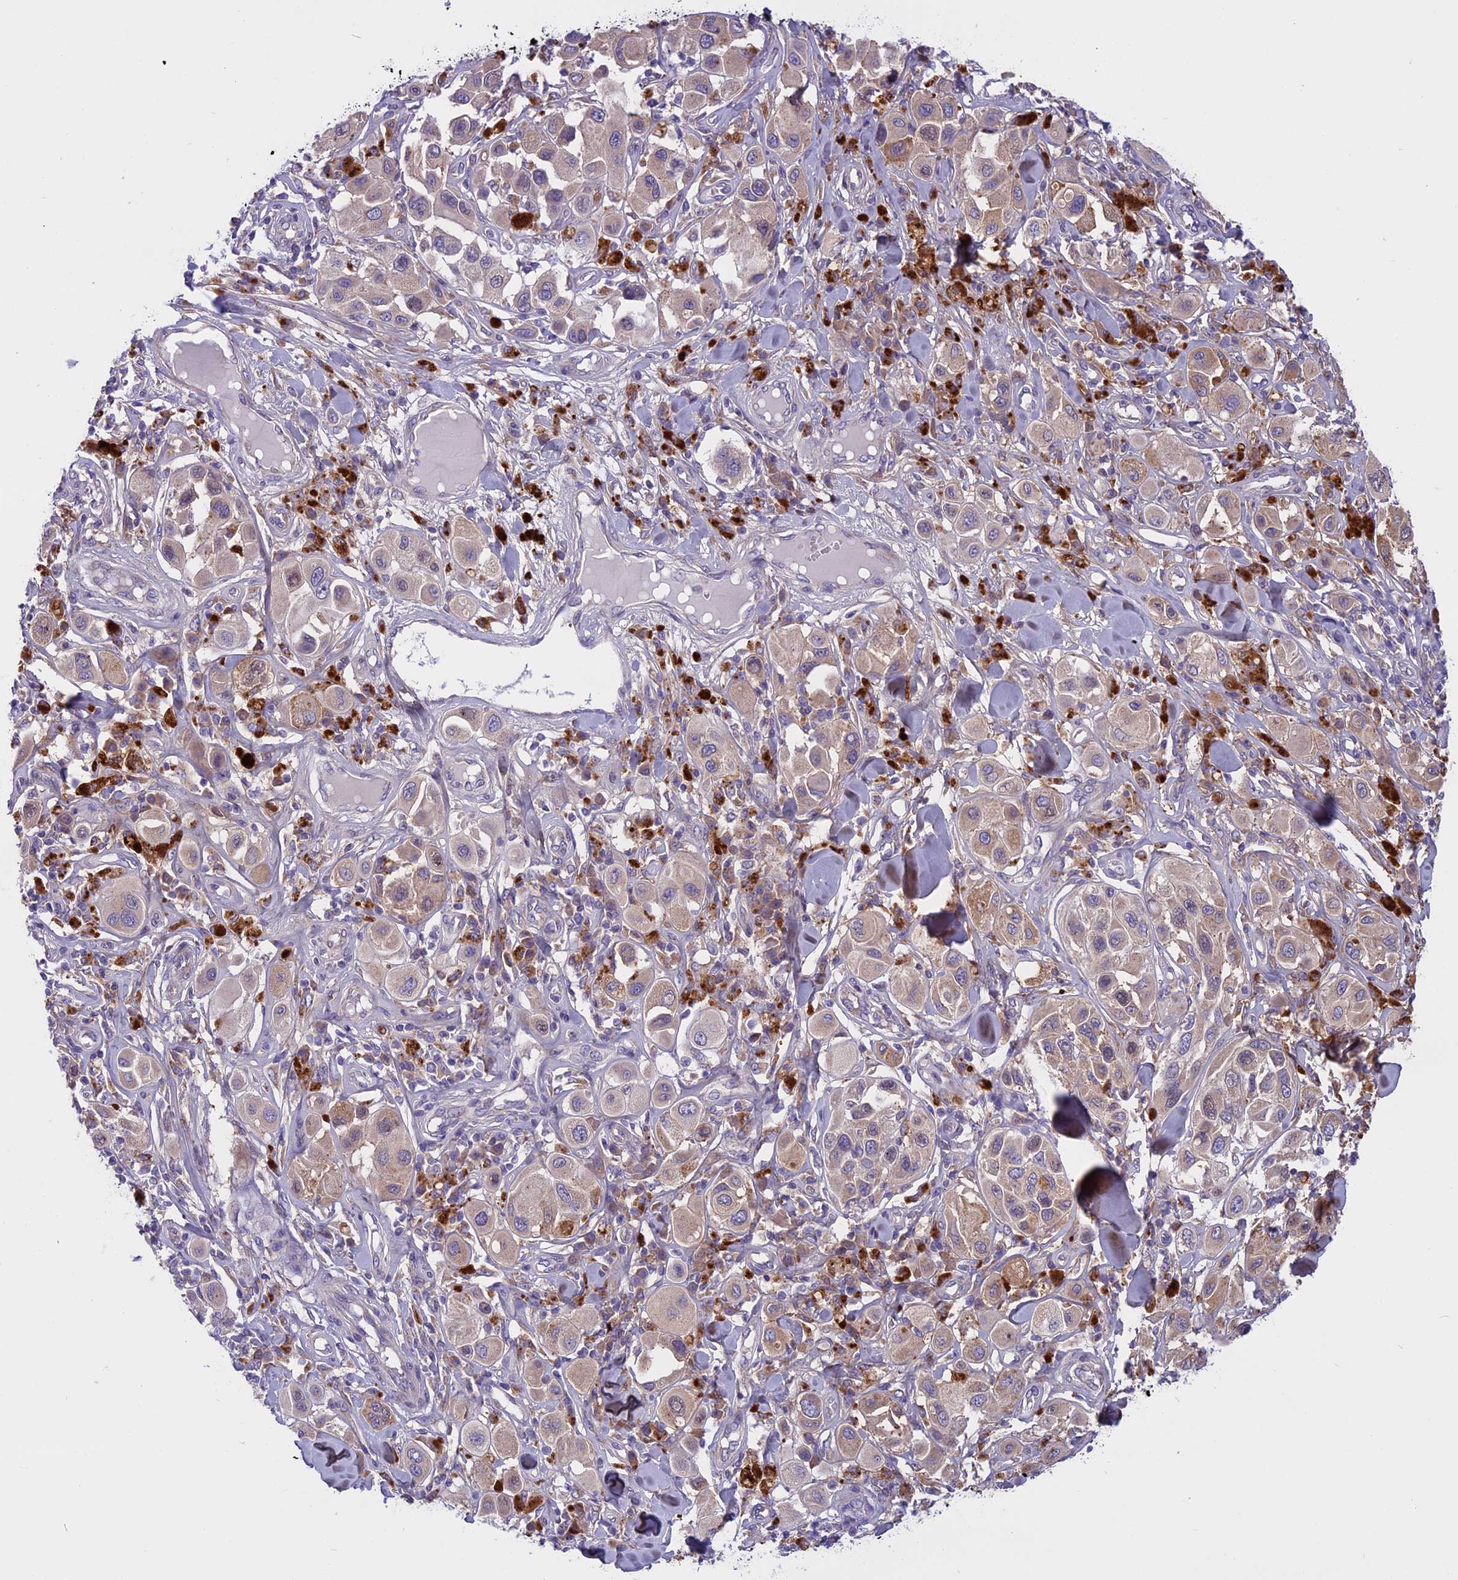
{"staining": {"intensity": "weak", "quantity": "<25%", "location": "cytoplasmic/membranous"}, "tissue": "melanoma", "cell_type": "Tumor cells", "image_type": "cancer", "snomed": [{"axis": "morphology", "description": "Malignant melanoma, Metastatic site"}, {"axis": "topography", "description": "Skin"}], "caption": "This is an immunohistochemistry histopathology image of malignant melanoma (metastatic site). There is no expression in tumor cells.", "gene": "DCTN5", "patient": {"sex": "male", "age": 41}}